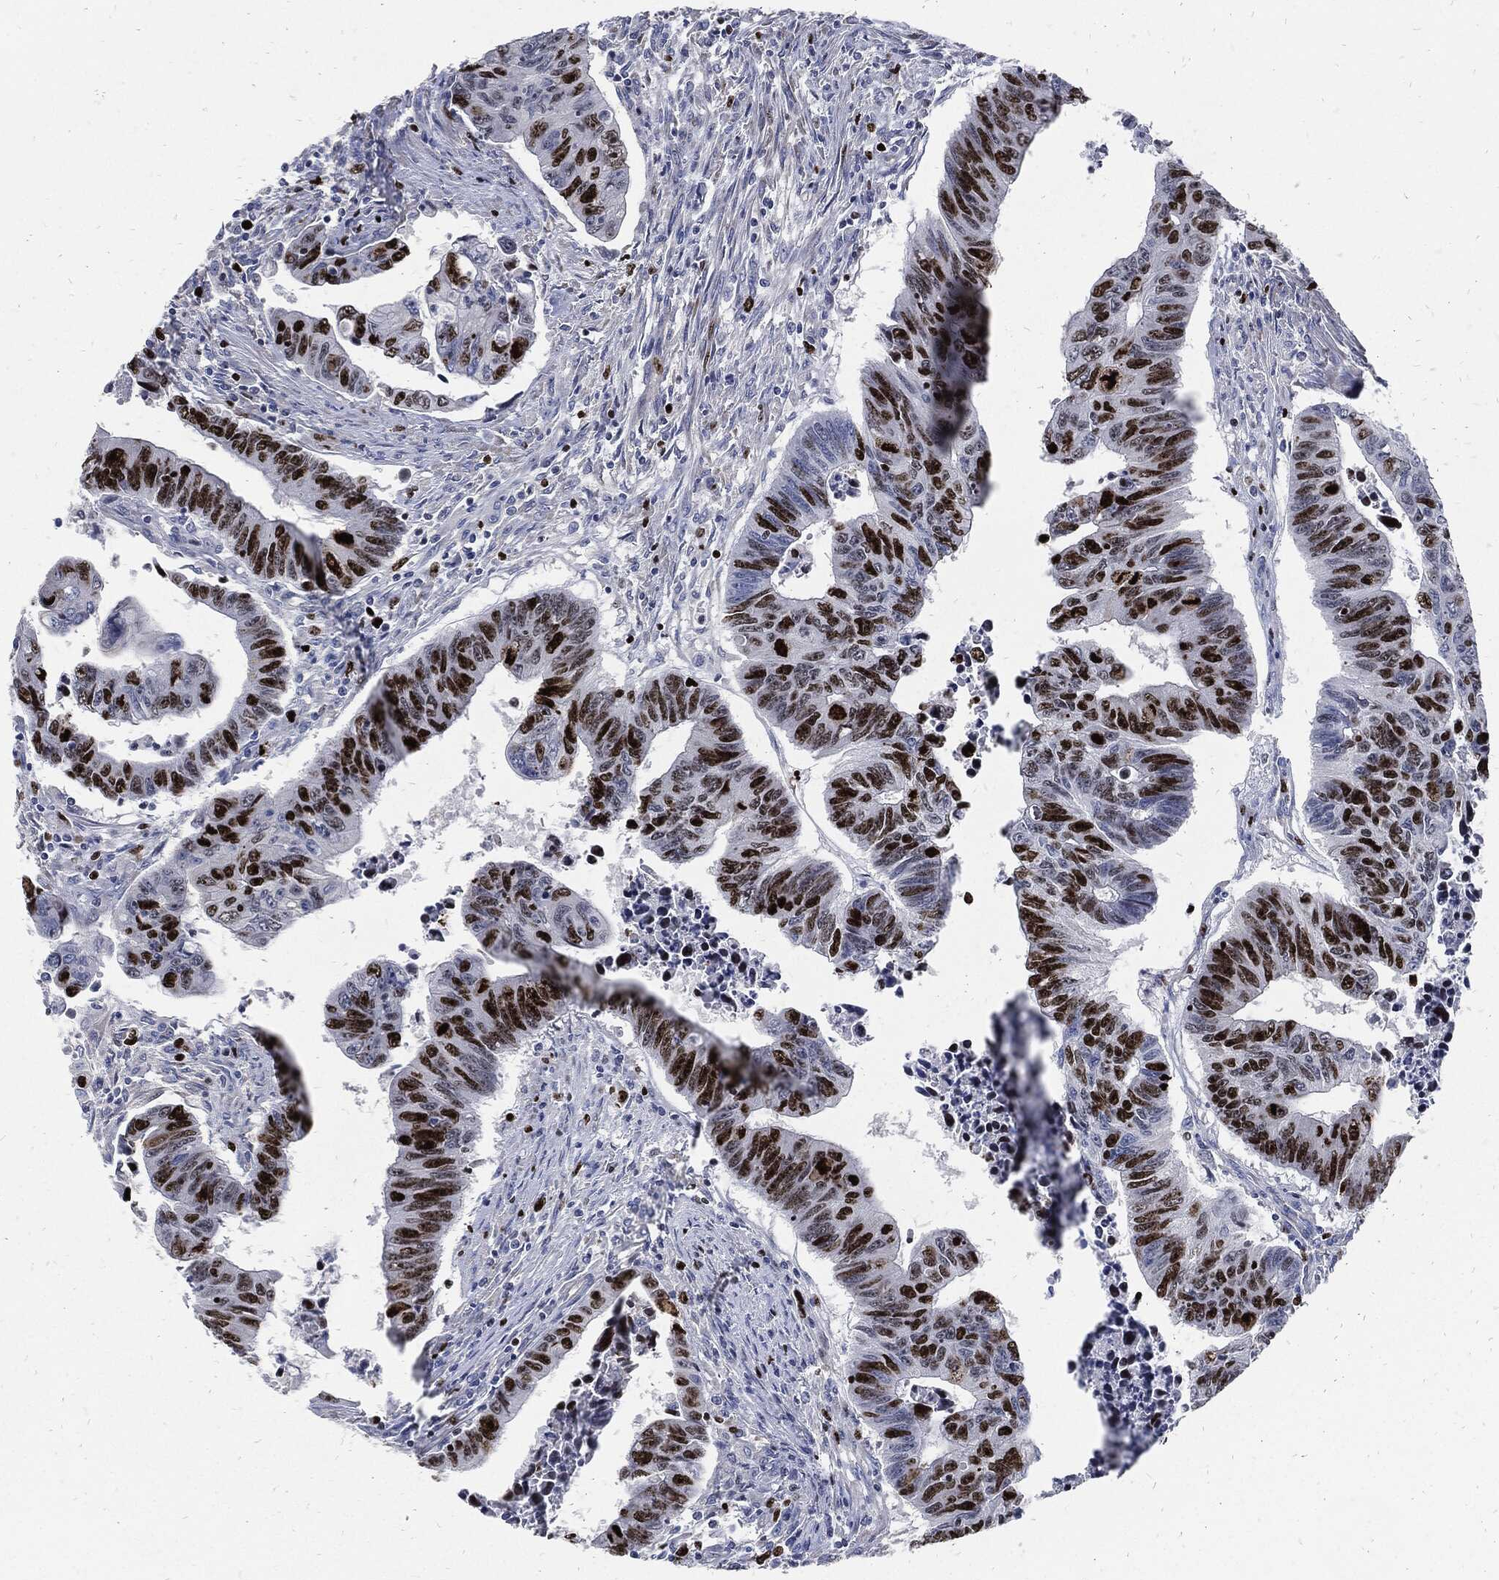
{"staining": {"intensity": "strong", "quantity": "25%-75%", "location": "nuclear"}, "tissue": "colorectal cancer", "cell_type": "Tumor cells", "image_type": "cancer", "snomed": [{"axis": "morphology", "description": "Adenocarcinoma, NOS"}, {"axis": "topography", "description": "Rectum"}], "caption": "This micrograph exhibits immunohistochemistry (IHC) staining of human adenocarcinoma (colorectal), with high strong nuclear expression in approximately 25%-75% of tumor cells.", "gene": "MKI67", "patient": {"sex": "female", "age": 85}}